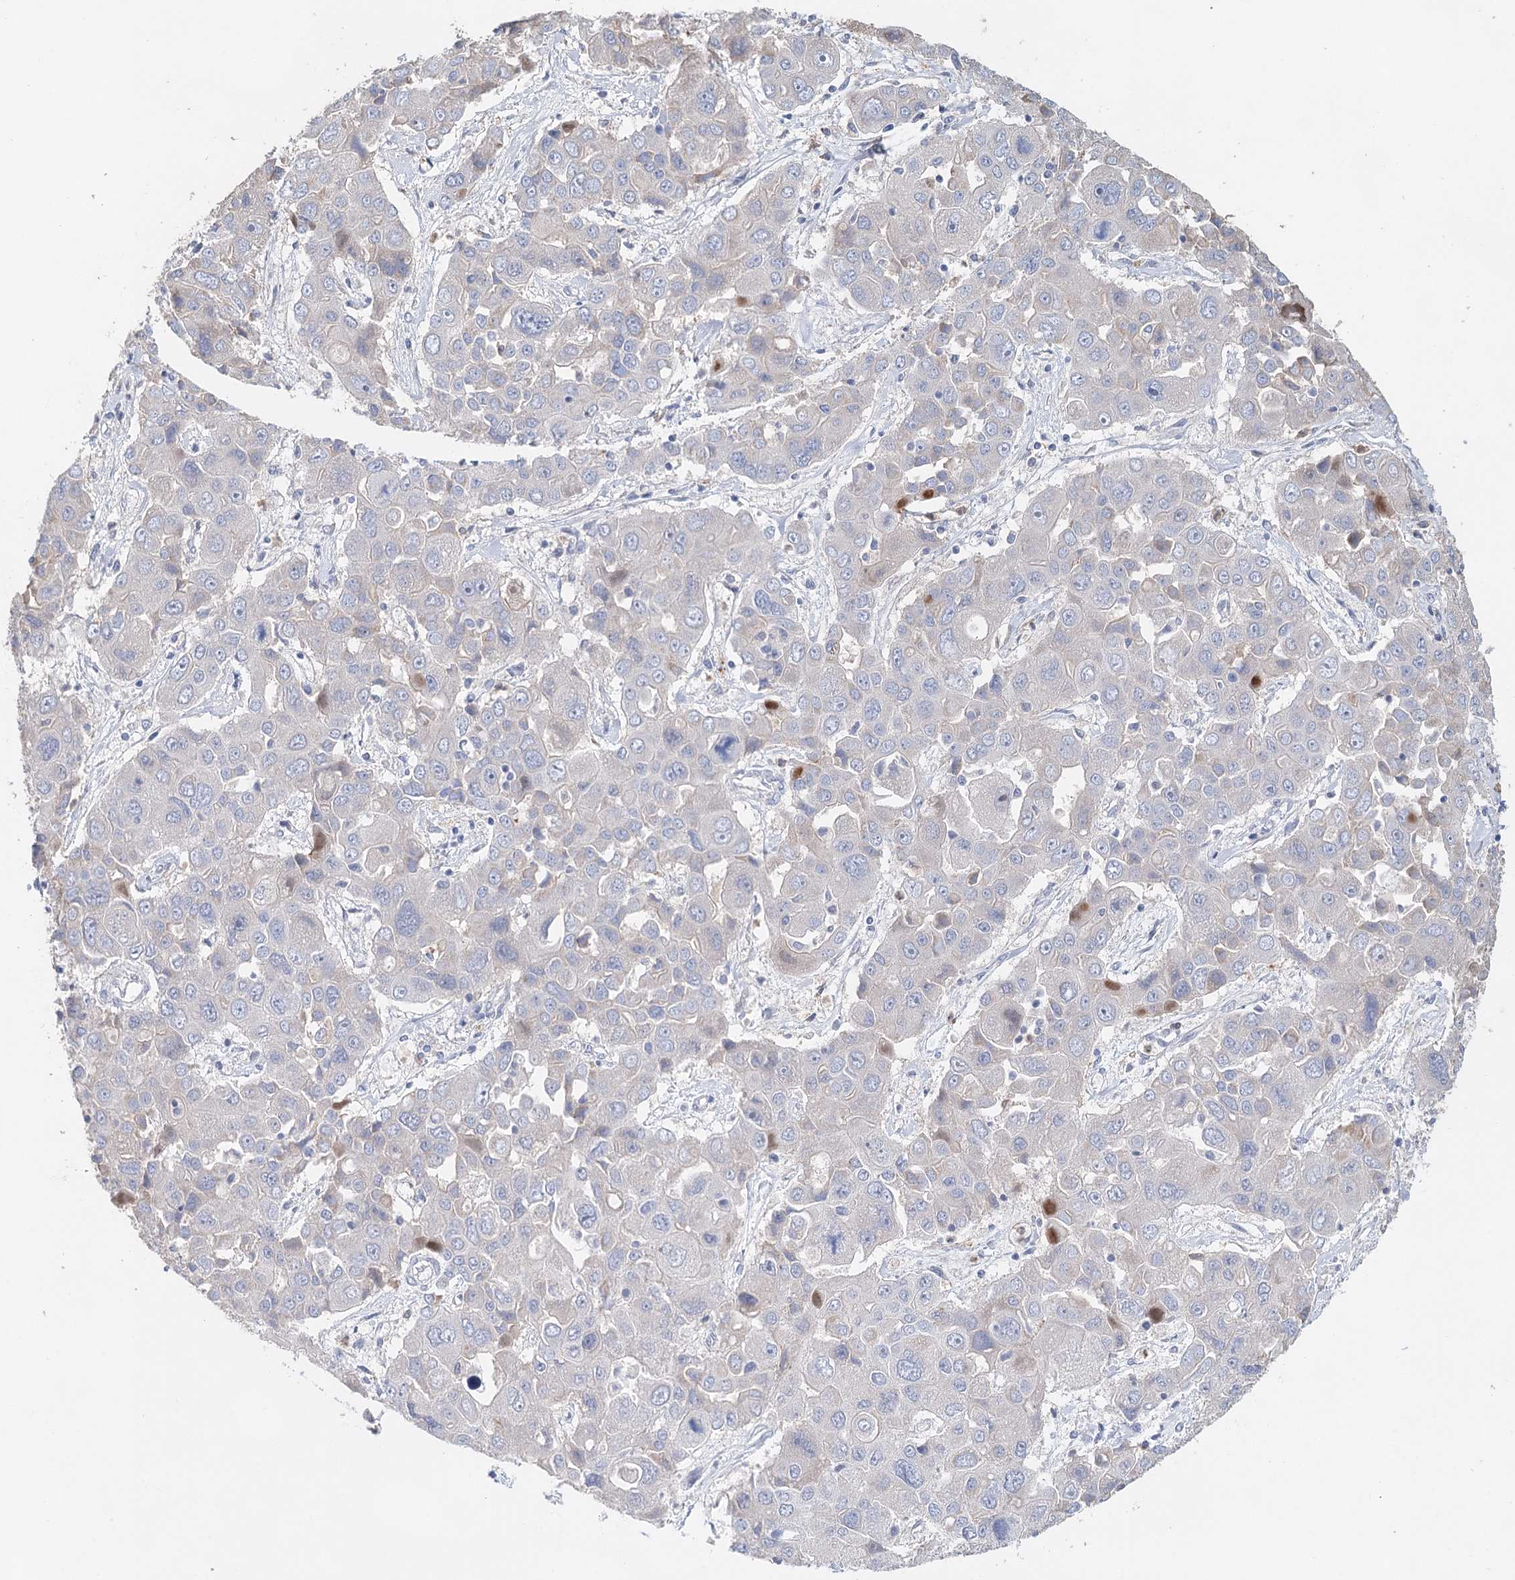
{"staining": {"intensity": "negative", "quantity": "none", "location": "none"}, "tissue": "liver cancer", "cell_type": "Tumor cells", "image_type": "cancer", "snomed": [{"axis": "morphology", "description": "Cholangiocarcinoma"}, {"axis": "topography", "description": "Liver"}], "caption": "Human cholangiocarcinoma (liver) stained for a protein using IHC reveals no expression in tumor cells.", "gene": "MYL6B", "patient": {"sex": "male", "age": 67}}